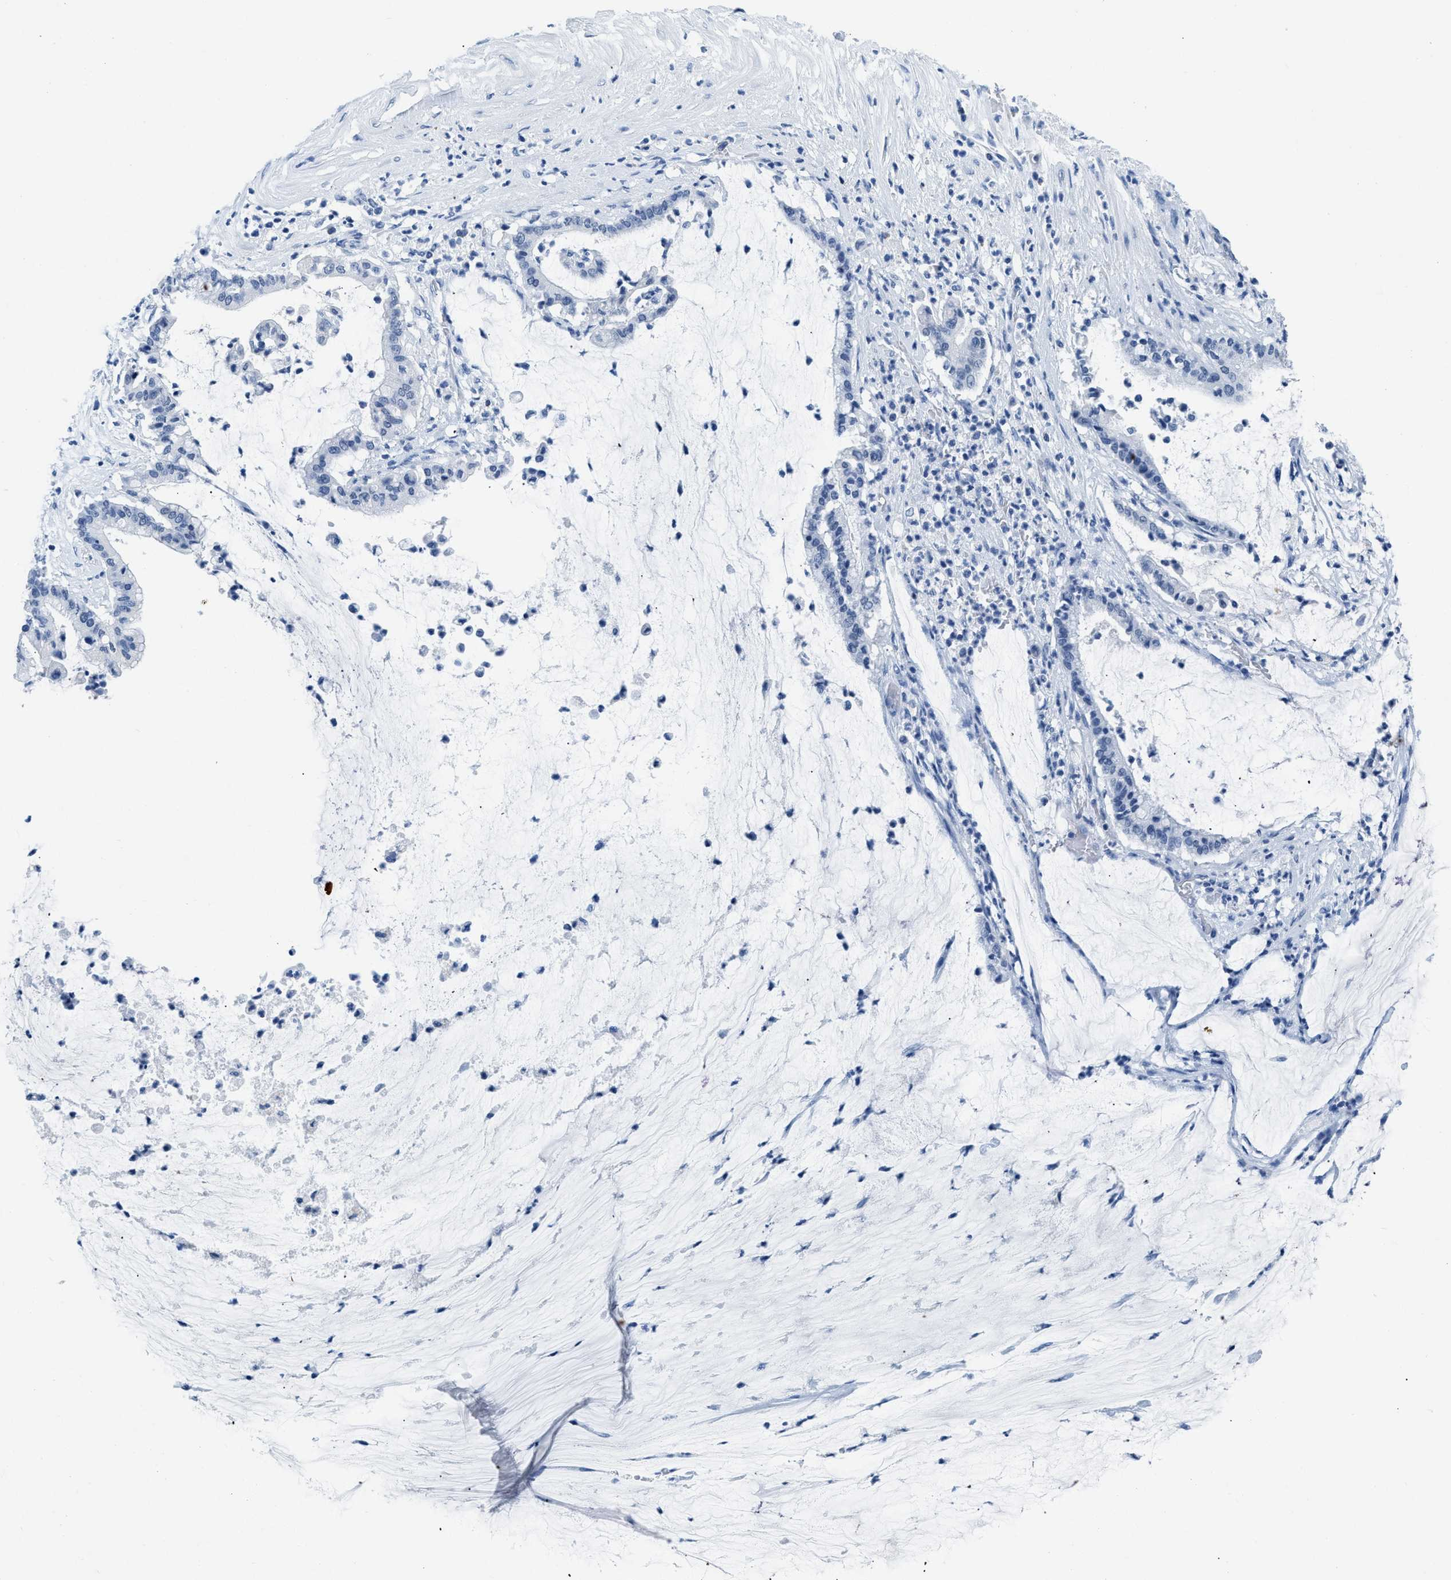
{"staining": {"intensity": "negative", "quantity": "none", "location": "none"}, "tissue": "pancreatic cancer", "cell_type": "Tumor cells", "image_type": "cancer", "snomed": [{"axis": "morphology", "description": "Adenocarcinoma, NOS"}, {"axis": "topography", "description": "Pancreas"}], "caption": "A high-resolution photomicrograph shows immunohistochemistry staining of pancreatic cancer, which displays no significant expression in tumor cells. Nuclei are stained in blue.", "gene": "NFATC2", "patient": {"sex": "male", "age": 41}}